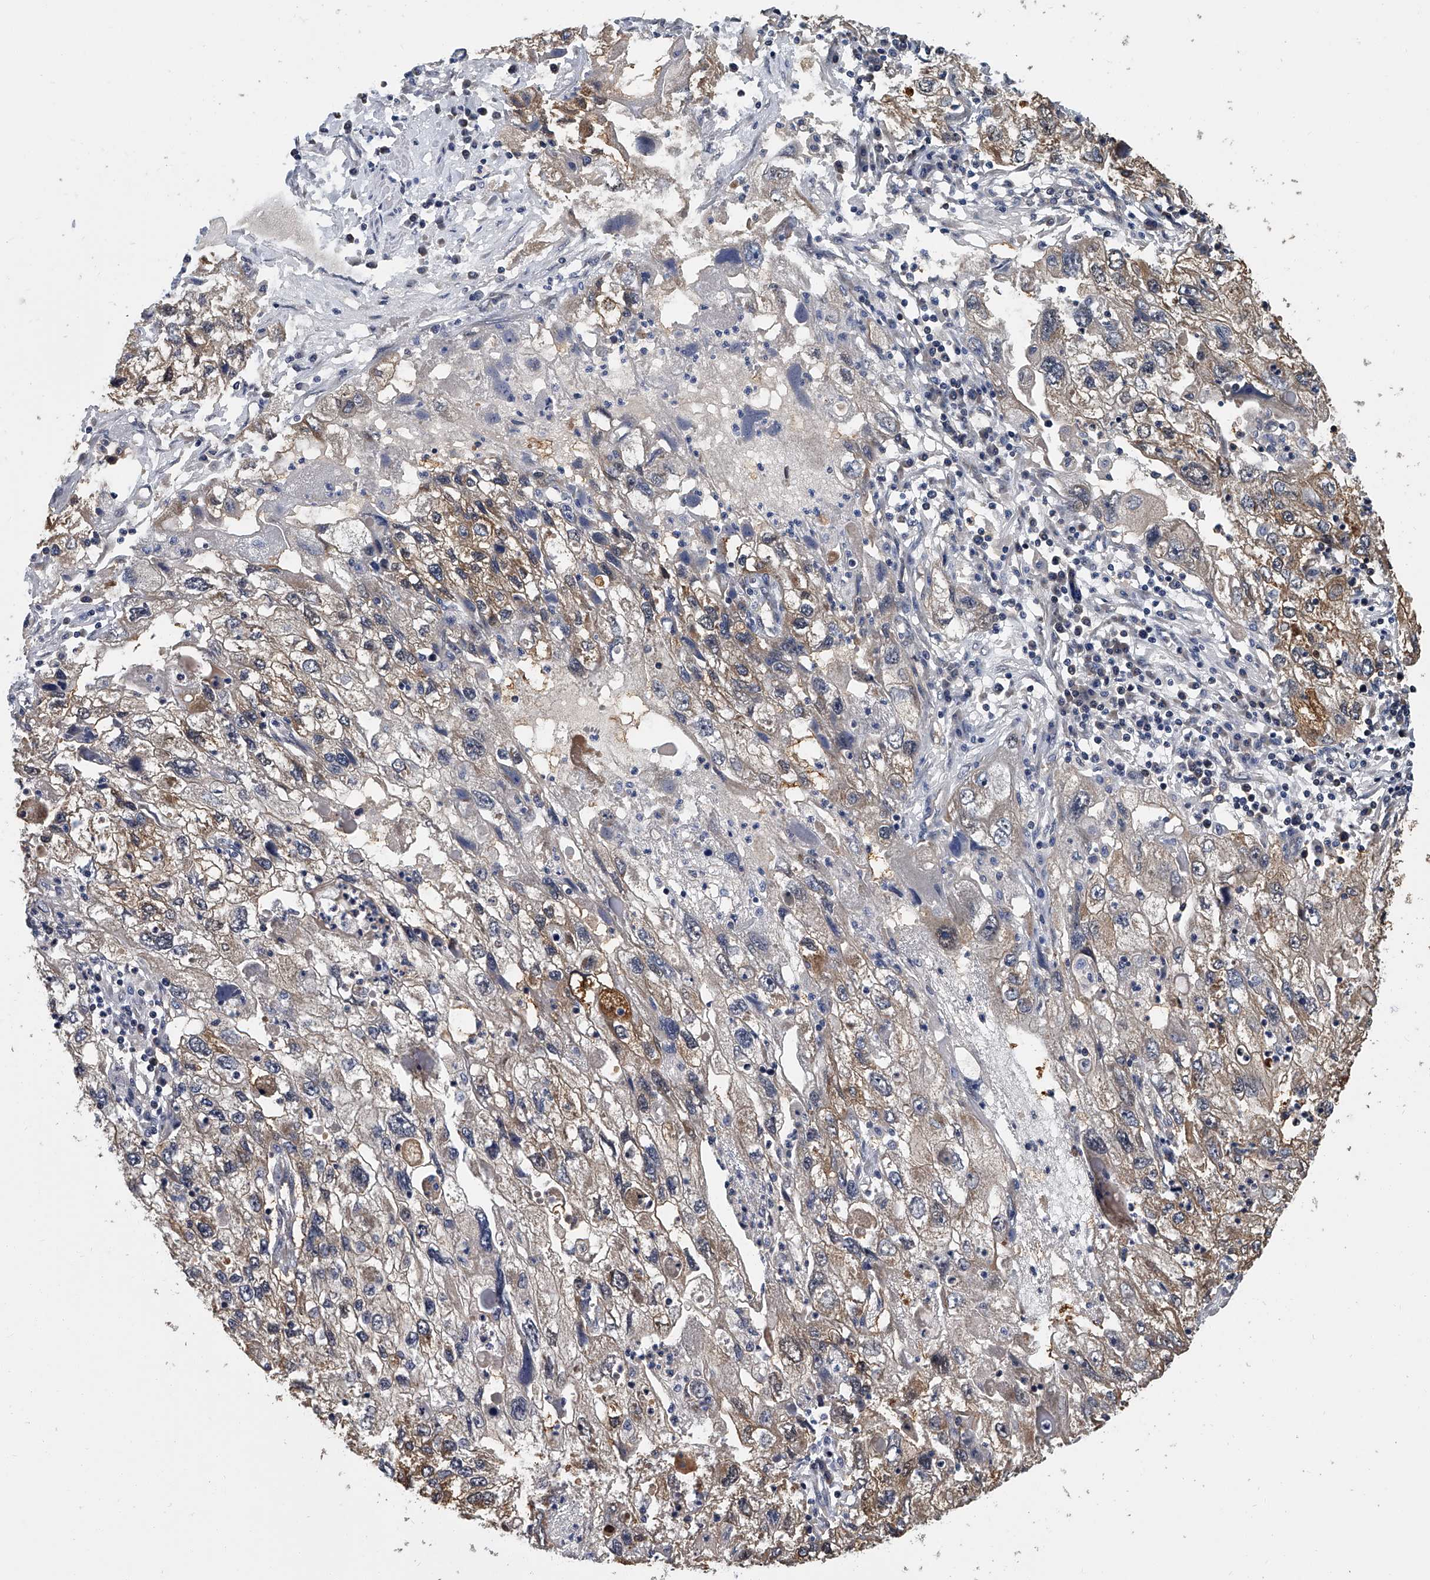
{"staining": {"intensity": "weak", "quantity": "<25%", "location": "cytoplasmic/membranous"}, "tissue": "endometrial cancer", "cell_type": "Tumor cells", "image_type": "cancer", "snomed": [{"axis": "morphology", "description": "Adenocarcinoma, NOS"}, {"axis": "topography", "description": "Endometrium"}], "caption": "There is no significant expression in tumor cells of endometrial adenocarcinoma.", "gene": "CD200", "patient": {"sex": "female", "age": 49}}